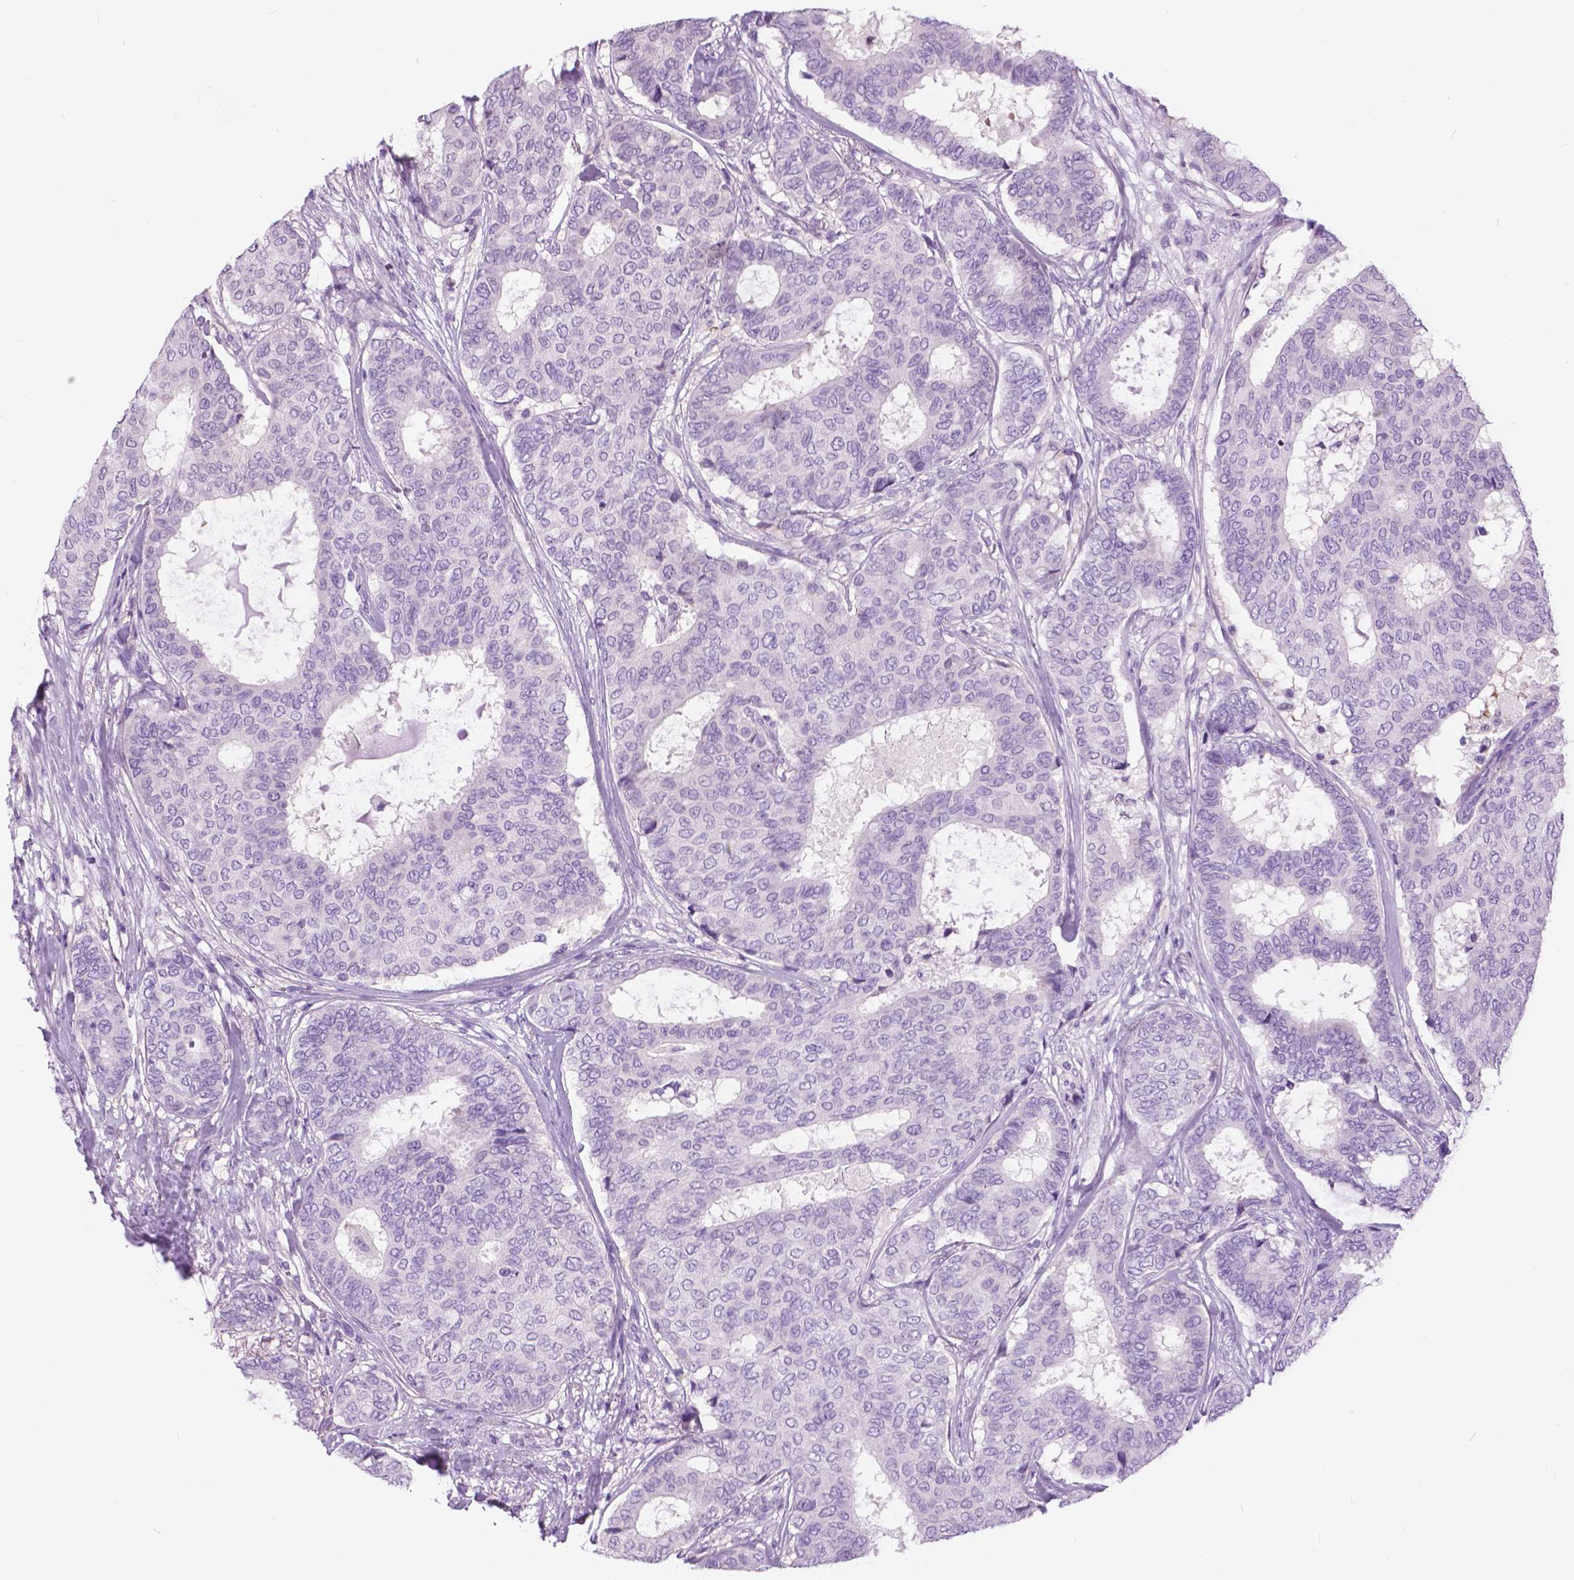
{"staining": {"intensity": "negative", "quantity": "none", "location": "none"}, "tissue": "breast cancer", "cell_type": "Tumor cells", "image_type": "cancer", "snomed": [{"axis": "morphology", "description": "Duct carcinoma"}, {"axis": "topography", "description": "Breast"}], "caption": "Micrograph shows no protein staining in tumor cells of breast cancer tissue.", "gene": "TP53TG5", "patient": {"sex": "female", "age": 75}}